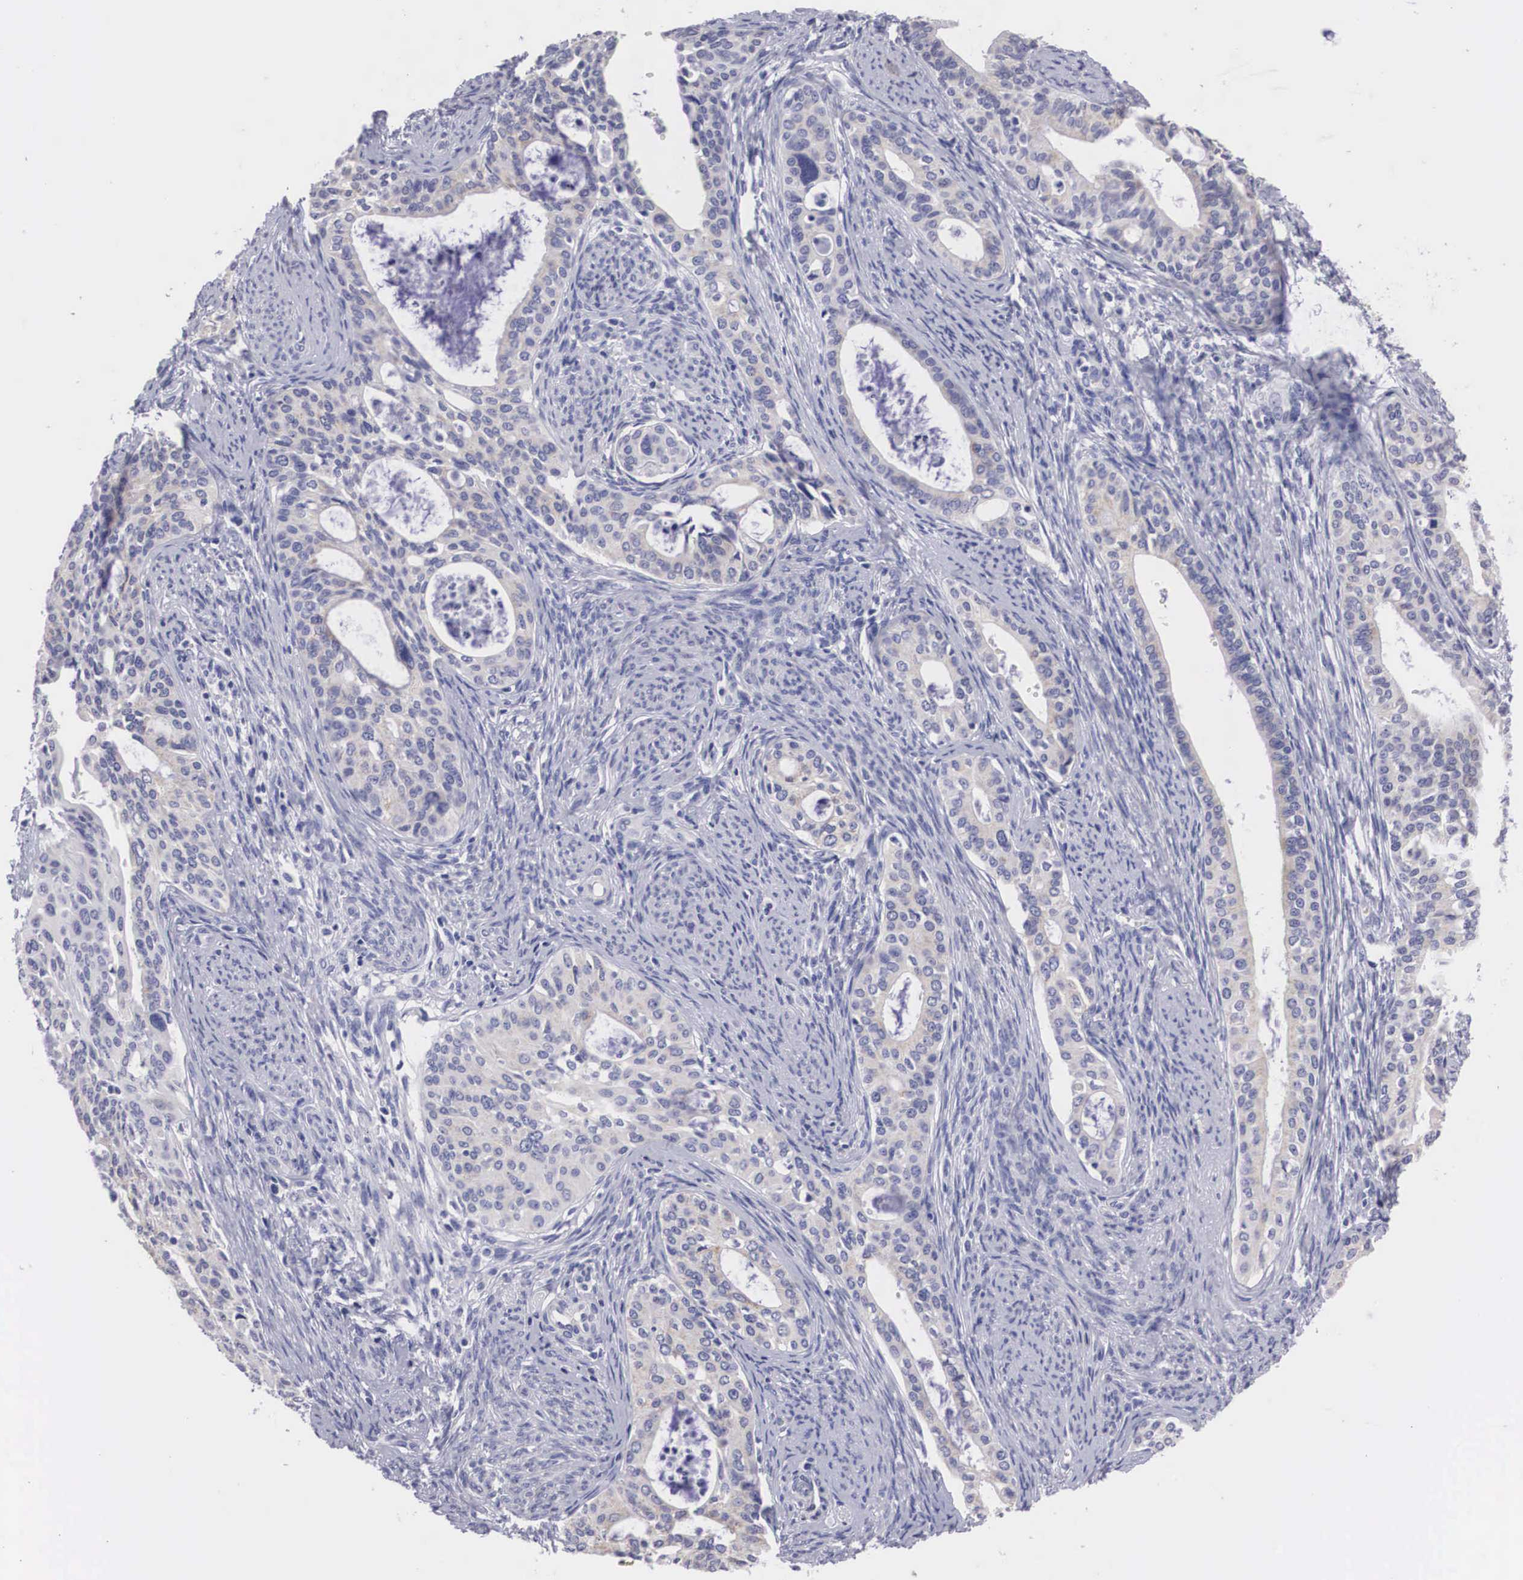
{"staining": {"intensity": "negative", "quantity": "none", "location": "none"}, "tissue": "cervical cancer", "cell_type": "Tumor cells", "image_type": "cancer", "snomed": [{"axis": "morphology", "description": "Squamous cell carcinoma, NOS"}, {"axis": "topography", "description": "Cervix"}], "caption": "High magnification brightfield microscopy of cervical cancer stained with DAB (3,3'-diaminobenzidine) (brown) and counterstained with hematoxylin (blue): tumor cells show no significant expression.", "gene": "ARMCX3", "patient": {"sex": "female", "age": 34}}